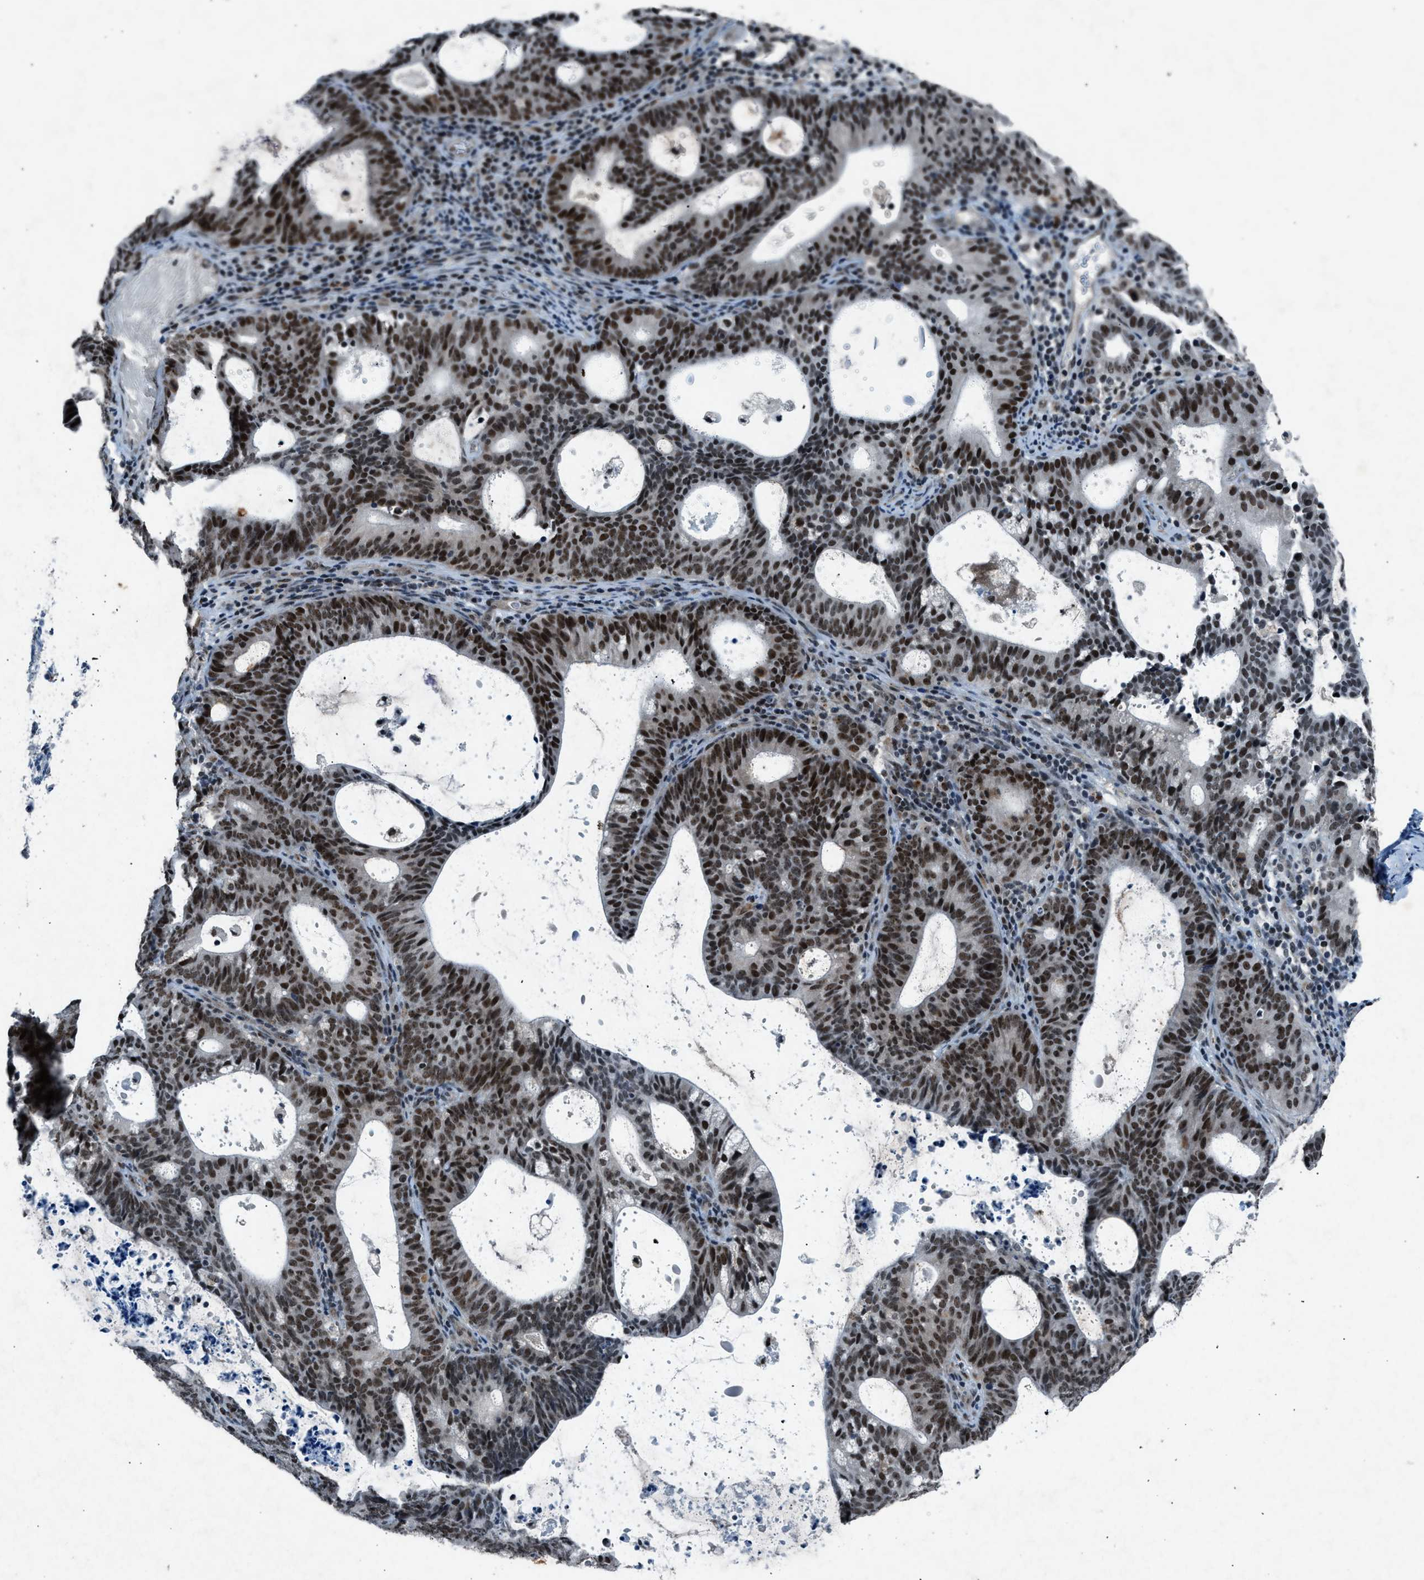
{"staining": {"intensity": "moderate", "quantity": "25%-75%", "location": "nuclear"}, "tissue": "endometrial cancer", "cell_type": "Tumor cells", "image_type": "cancer", "snomed": [{"axis": "morphology", "description": "Adenocarcinoma, NOS"}, {"axis": "topography", "description": "Uterus"}], "caption": "The histopathology image exhibits a brown stain indicating the presence of a protein in the nuclear of tumor cells in endometrial cancer (adenocarcinoma).", "gene": "ADCY1", "patient": {"sex": "female", "age": 83}}